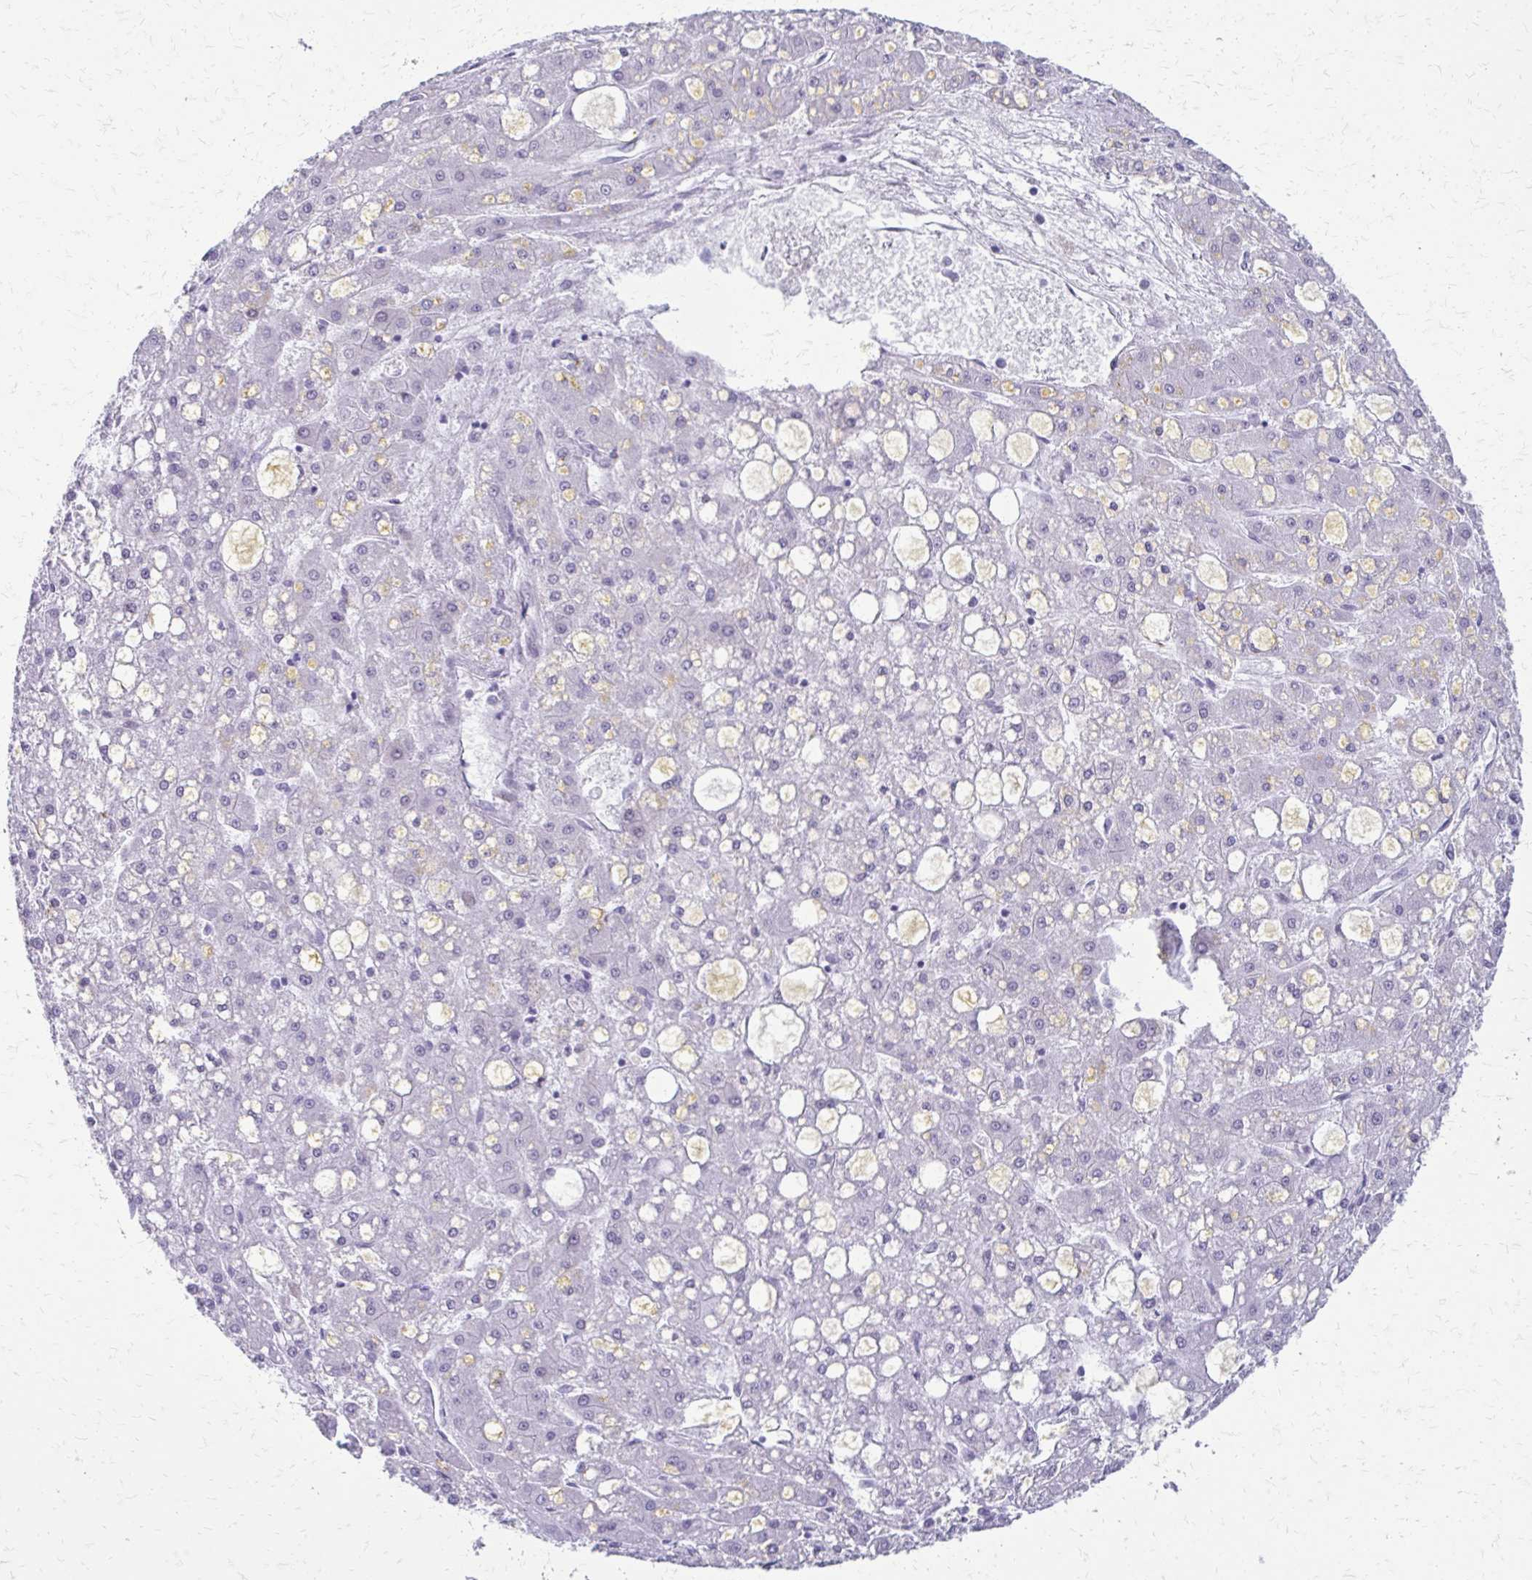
{"staining": {"intensity": "negative", "quantity": "none", "location": "none"}, "tissue": "liver cancer", "cell_type": "Tumor cells", "image_type": "cancer", "snomed": [{"axis": "morphology", "description": "Carcinoma, Hepatocellular, NOS"}, {"axis": "topography", "description": "Liver"}], "caption": "Immunohistochemical staining of human hepatocellular carcinoma (liver) exhibits no significant positivity in tumor cells. (DAB immunohistochemistry visualized using brightfield microscopy, high magnification).", "gene": "SS18", "patient": {"sex": "male", "age": 67}}